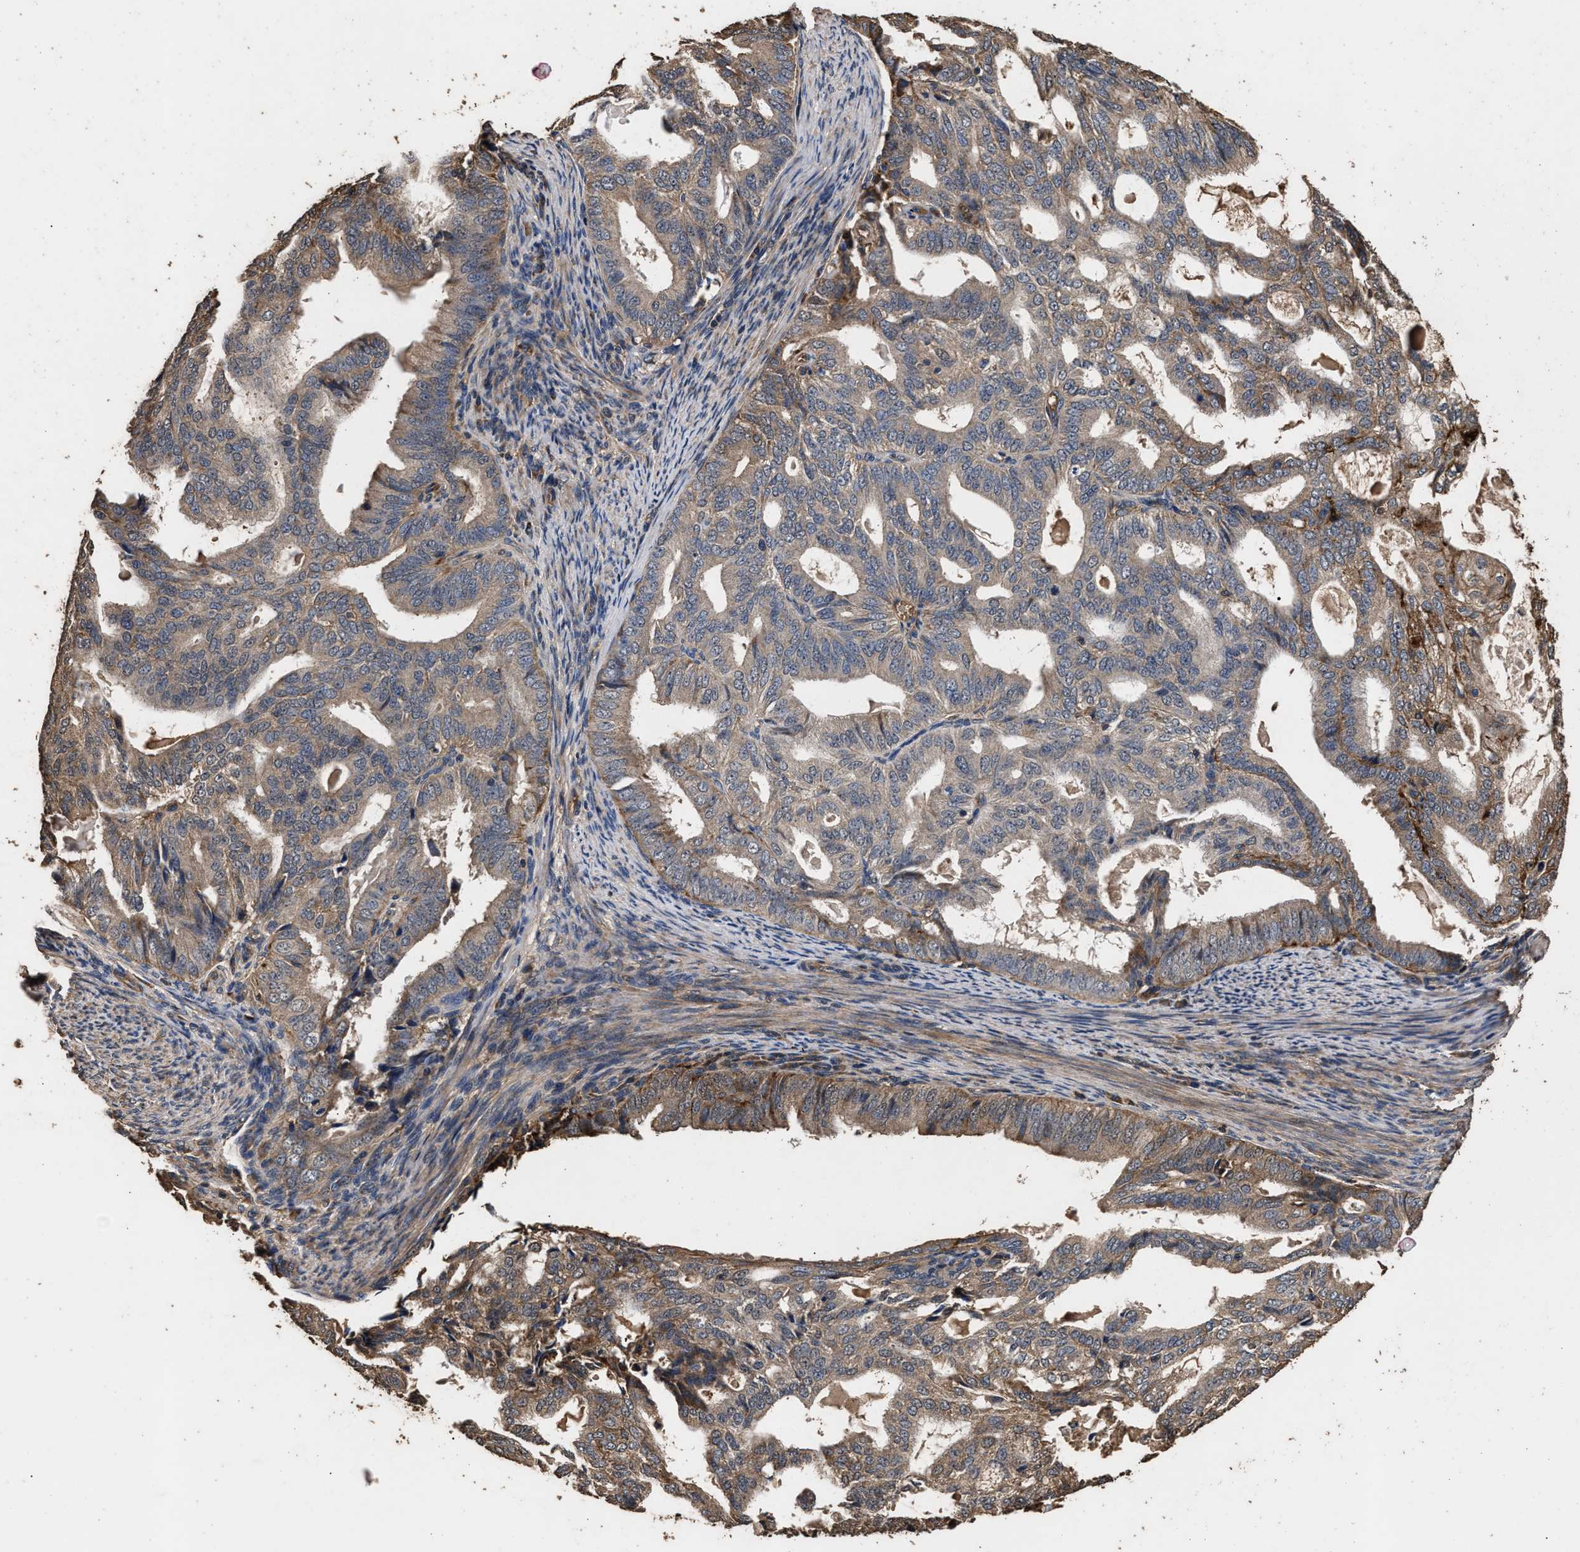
{"staining": {"intensity": "moderate", "quantity": "25%-75%", "location": "cytoplasmic/membranous"}, "tissue": "endometrial cancer", "cell_type": "Tumor cells", "image_type": "cancer", "snomed": [{"axis": "morphology", "description": "Adenocarcinoma, NOS"}, {"axis": "topography", "description": "Endometrium"}], "caption": "IHC (DAB) staining of human endometrial cancer (adenocarcinoma) reveals moderate cytoplasmic/membranous protein expression in about 25%-75% of tumor cells. The protein is stained brown, and the nuclei are stained in blue (DAB (3,3'-diaminobenzidine) IHC with brightfield microscopy, high magnification).", "gene": "KYAT1", "patient": {"sex": "female", "age": 58}}